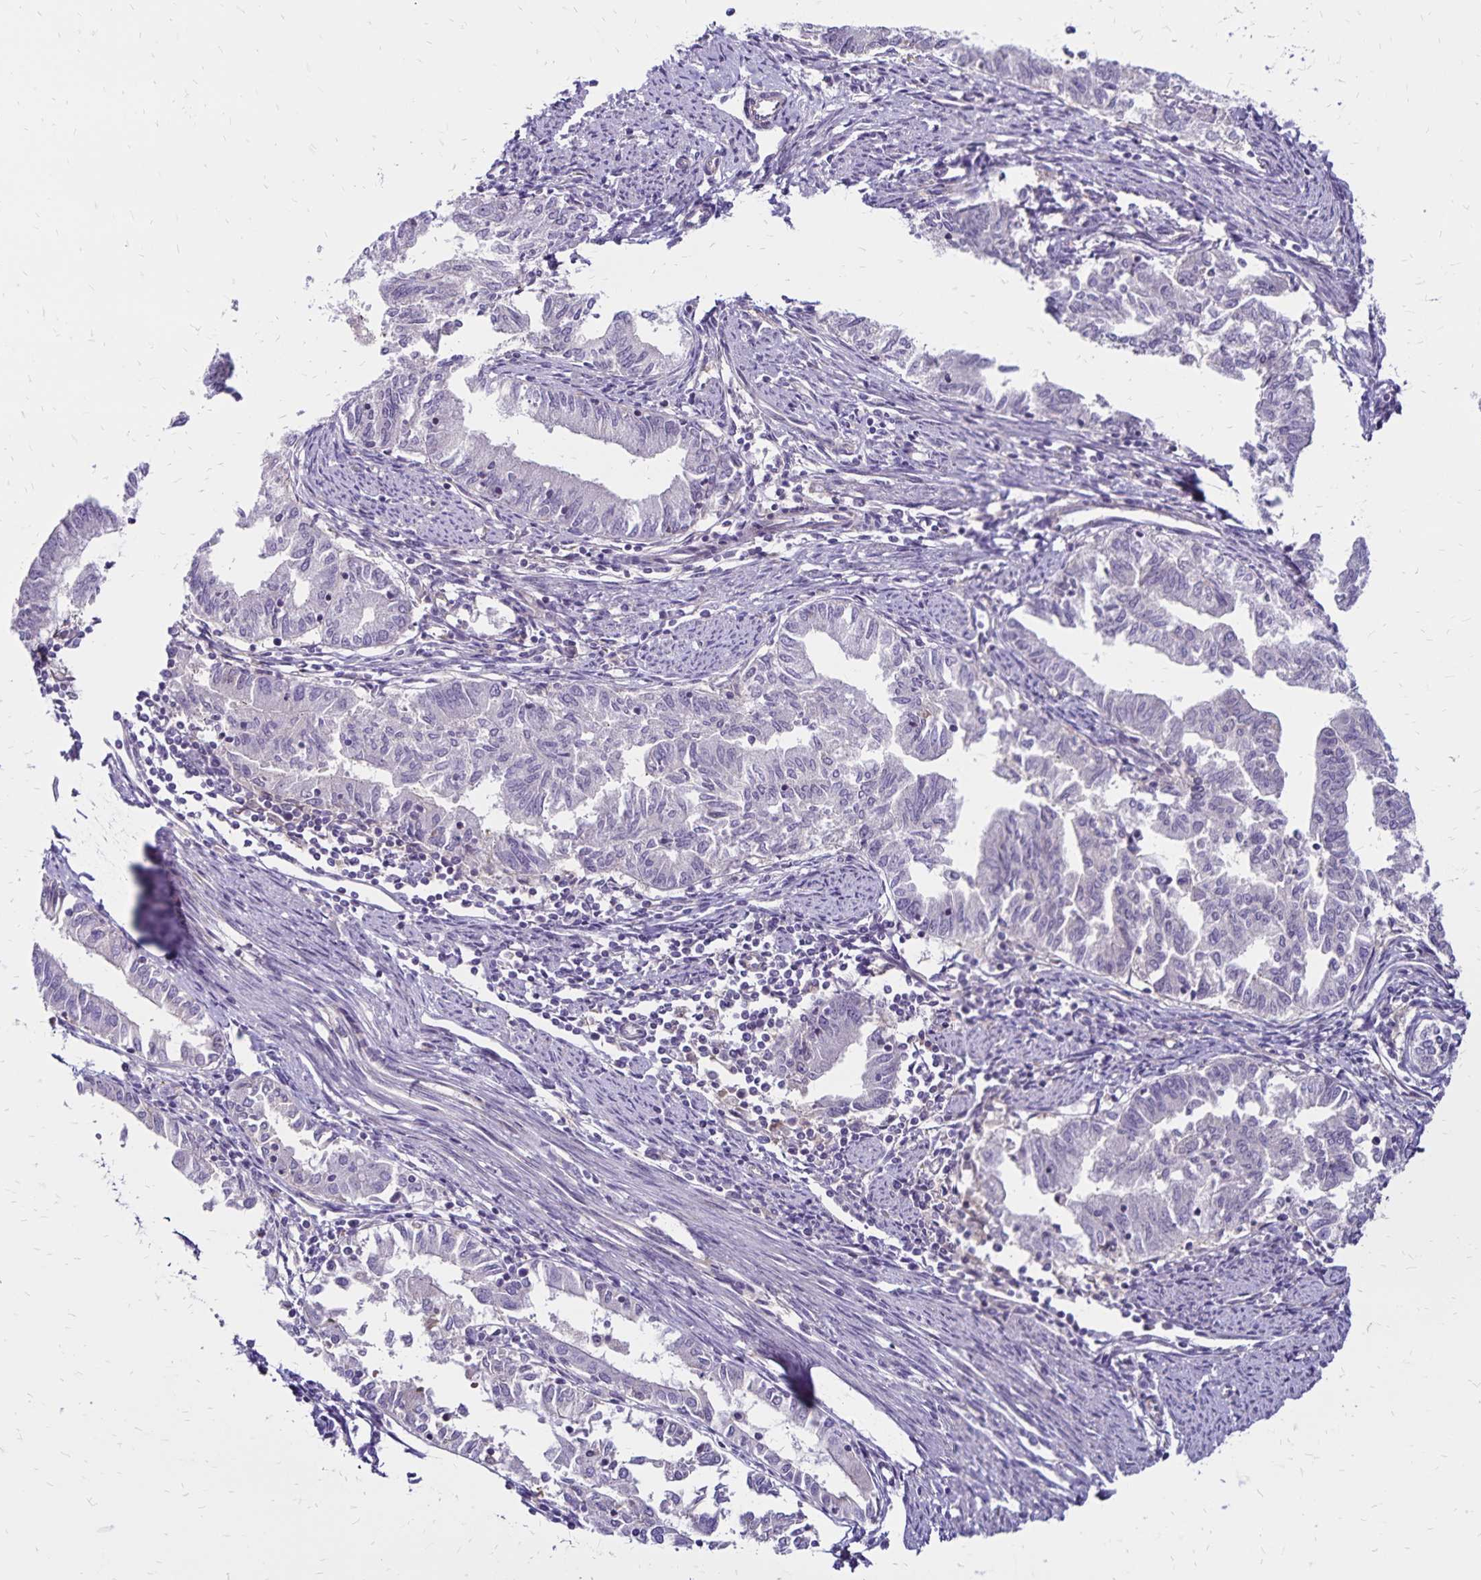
{"staining": {"intensity": "negative", "quantity": "none", "location": "none"}, "tissue": "endometrial cancer", "cell_type": "Tumor cells", "image_type": "cancer", "snomed": [{"axis": "morphology", "description": "Adenocarcinoma, NOS"}, {"axis": "topography", "description": "Endometrium"}], "caption": "Micrograph shows no significant protein staining in tumor cells of endometrial cancer (adenocarcinoma).", "gene": "FSD1", "patient": {"sex": "female", "age": 79}}